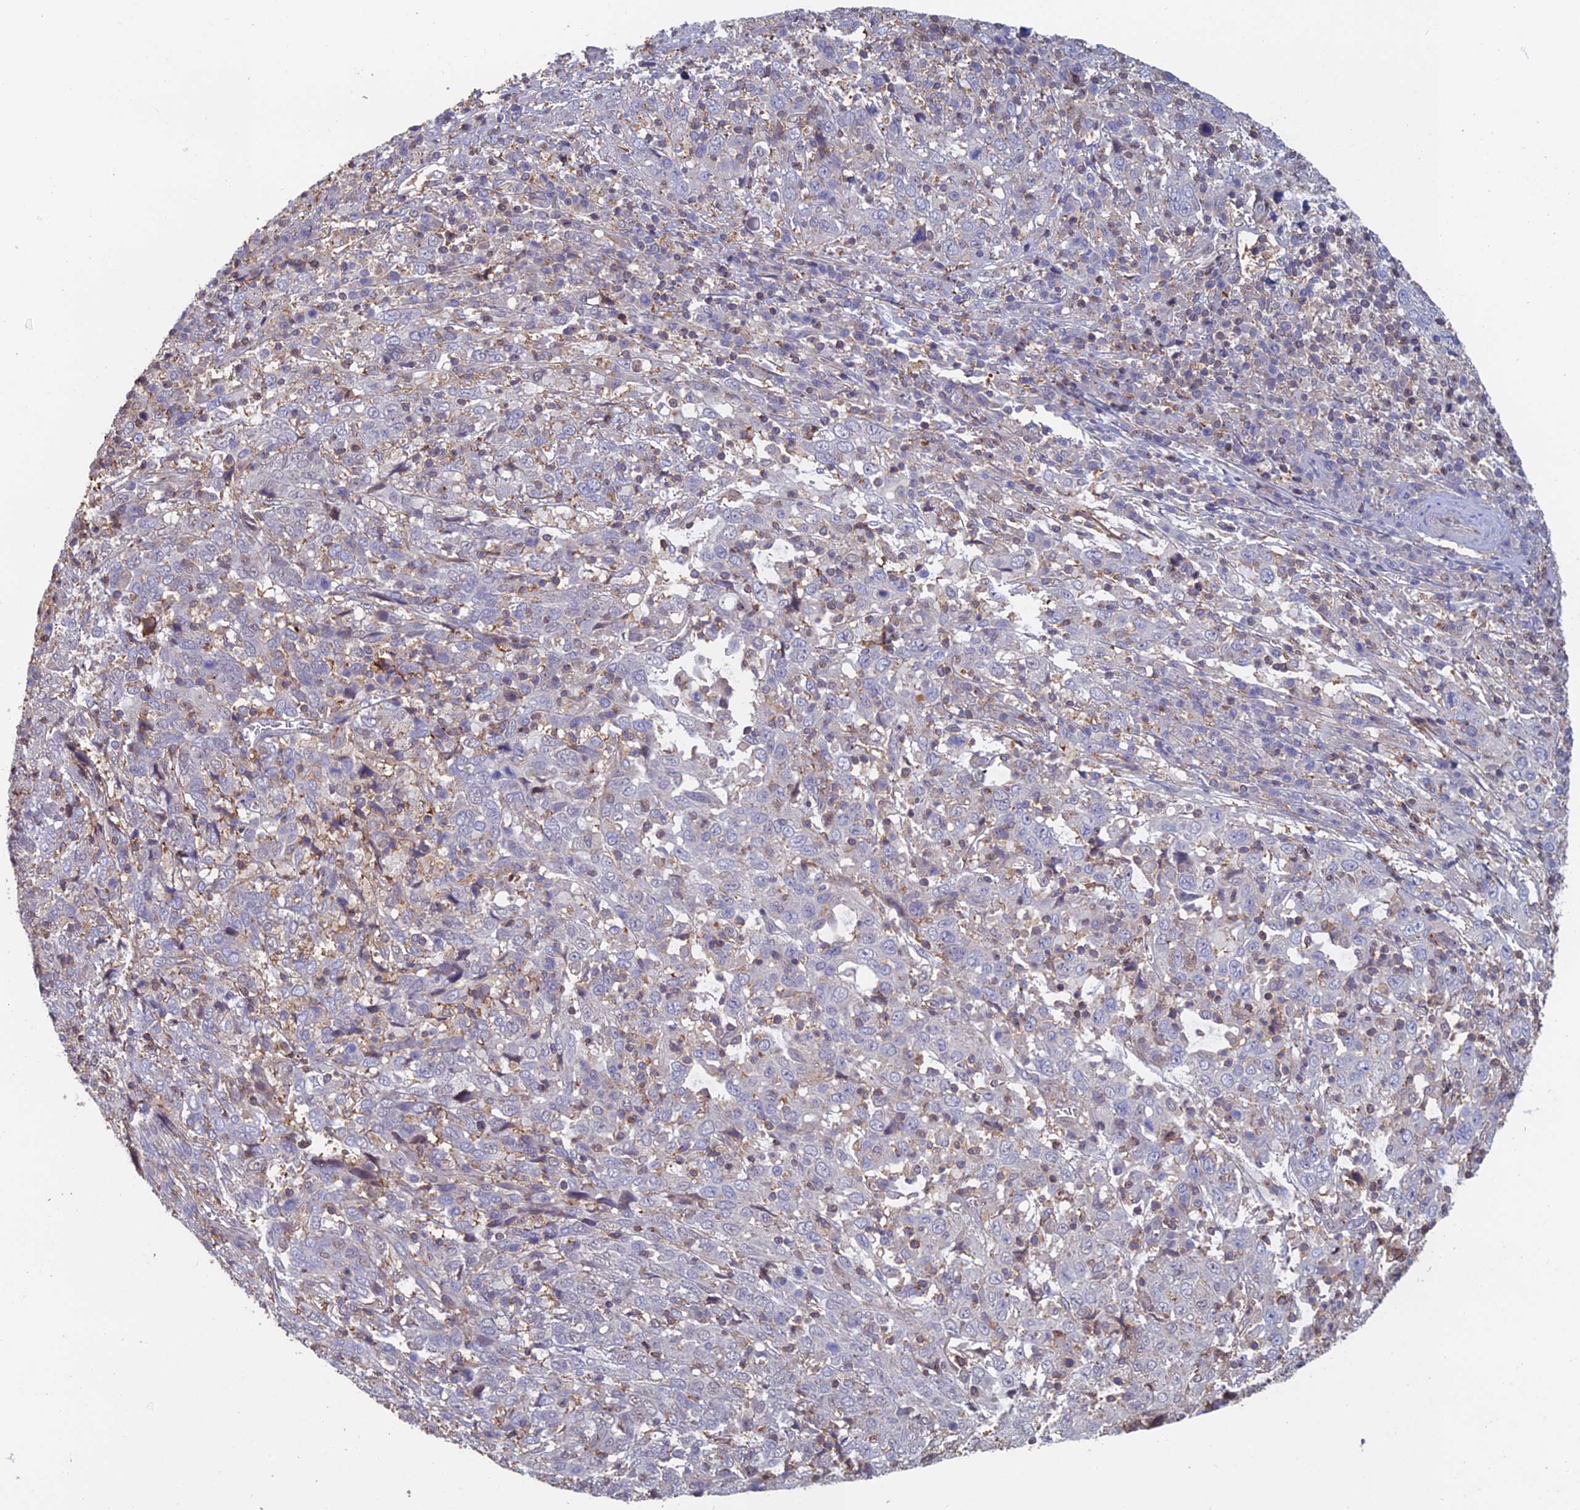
{"staining": {"intensity": "negative", "quantity": "none", "location": "none"}, "tissue": "cervical cancer", "cell_type": "Tumor cells", "image_type": "cancer", "snomed": [{"axis": "morphology", "description": "Squamous cell carcinoma, NOS"}, {"axis": "topography", "description": "Cervix"}], "caption": "Immunohistochemistry (IHC) of cervical cancer shows no positivity in tumor cells. (Immunohistochemistry (IHC), brightfield microscopy, high magnification).", "gene": "C15orf62", "patient": {"sex": "female", "age": 46}}